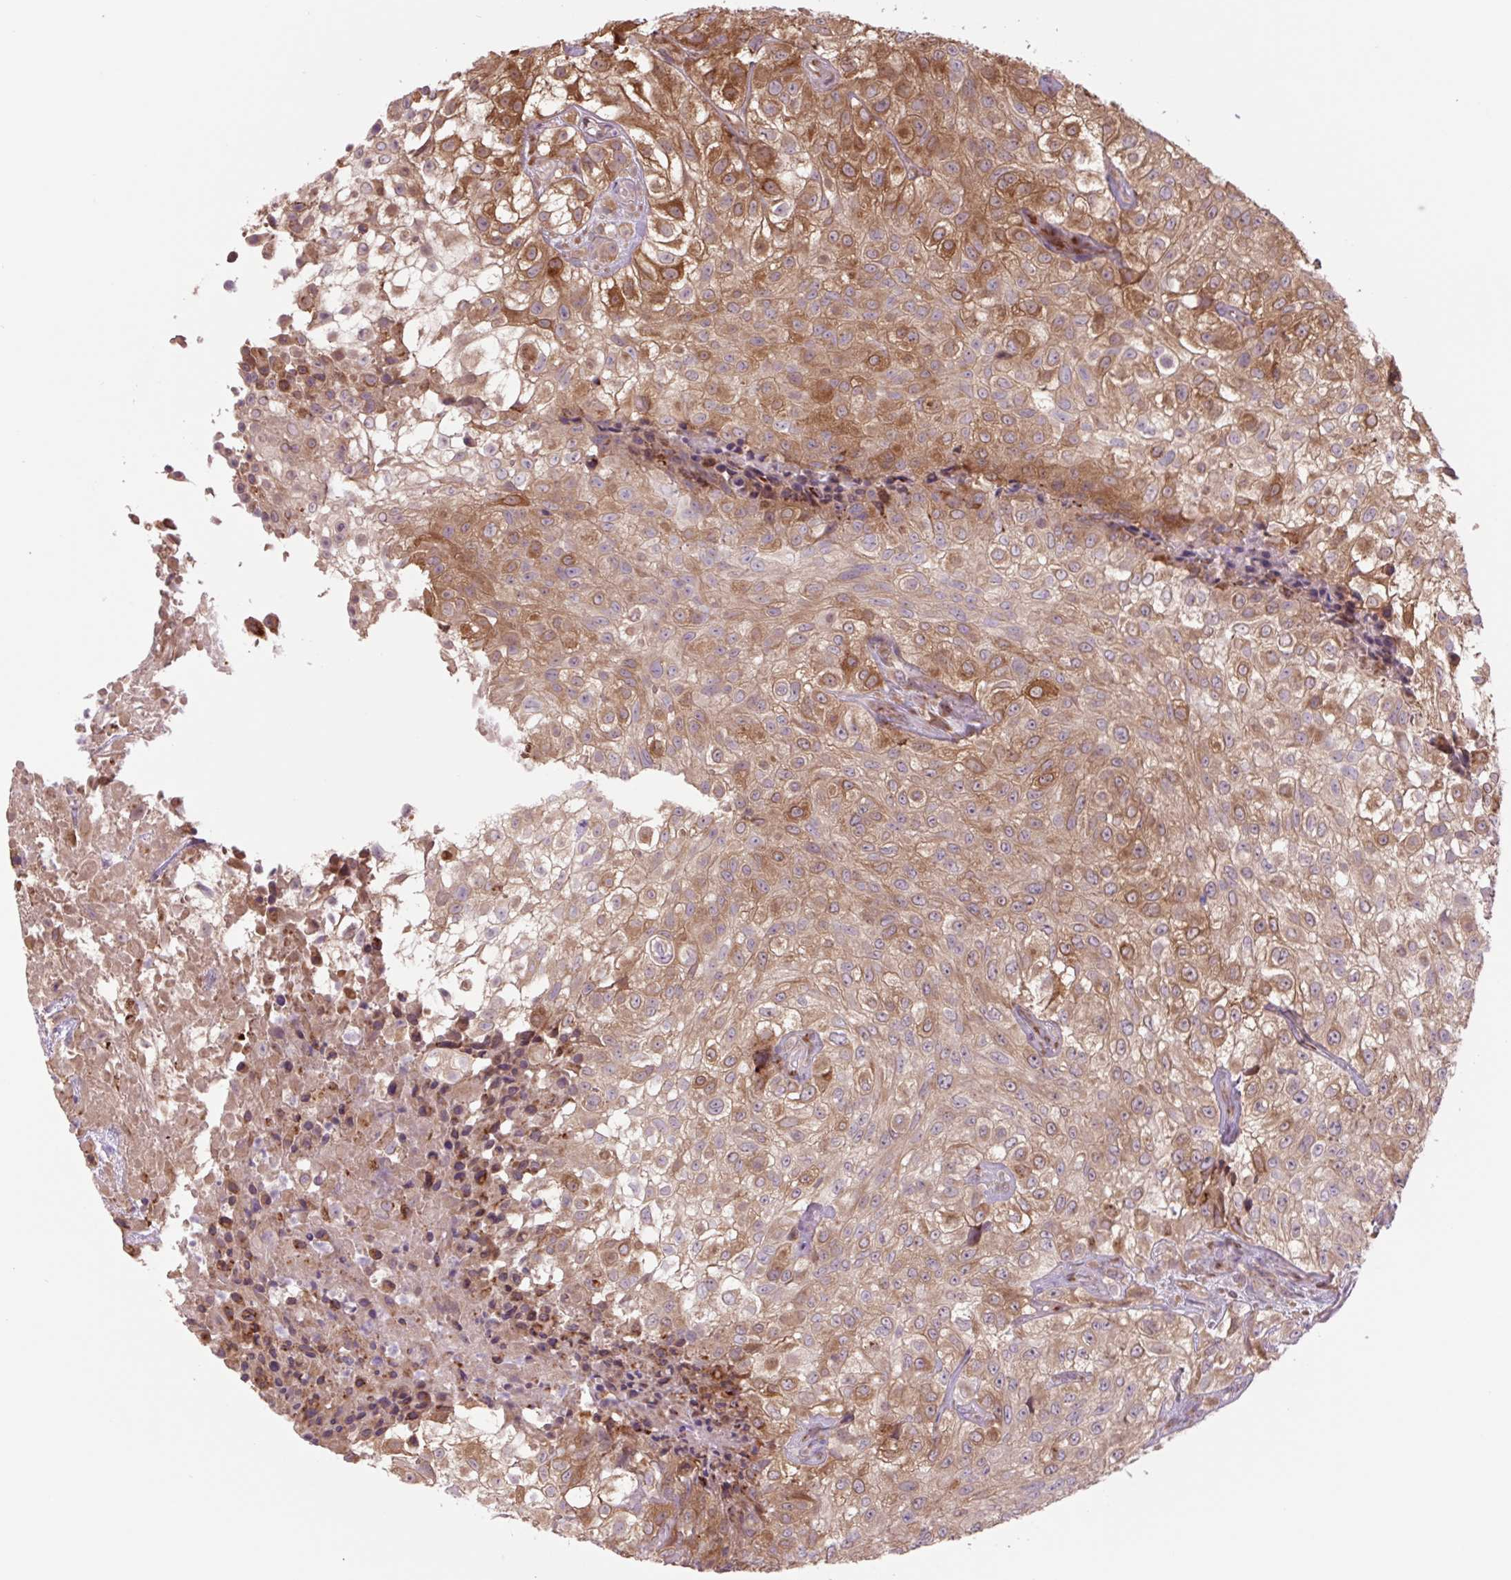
{"staining": {"intensity": "strong", "quantity": ">75%", "location": "cytoplasmic/membranous"}, "tissue": "urothelial cancer", "cell_type": "Tumor cells", "image_type": "cancer", "snomed": [{"axis": "morphology", "description": "Urothelial carcinoma, High grade"}, {"axis": "topography", "description": "Urinary bladder"}], "caption": "High-grade urothelial carcinoma stained with DAB (3,3'-diaminobenzidine) immunohistochemistry shows high levels of strong cytoplasmic/membranous positivity in about >75% of tumor cells.", "gene": "PLA2G4A", "patient": {"sex": "male", "age": 56}}